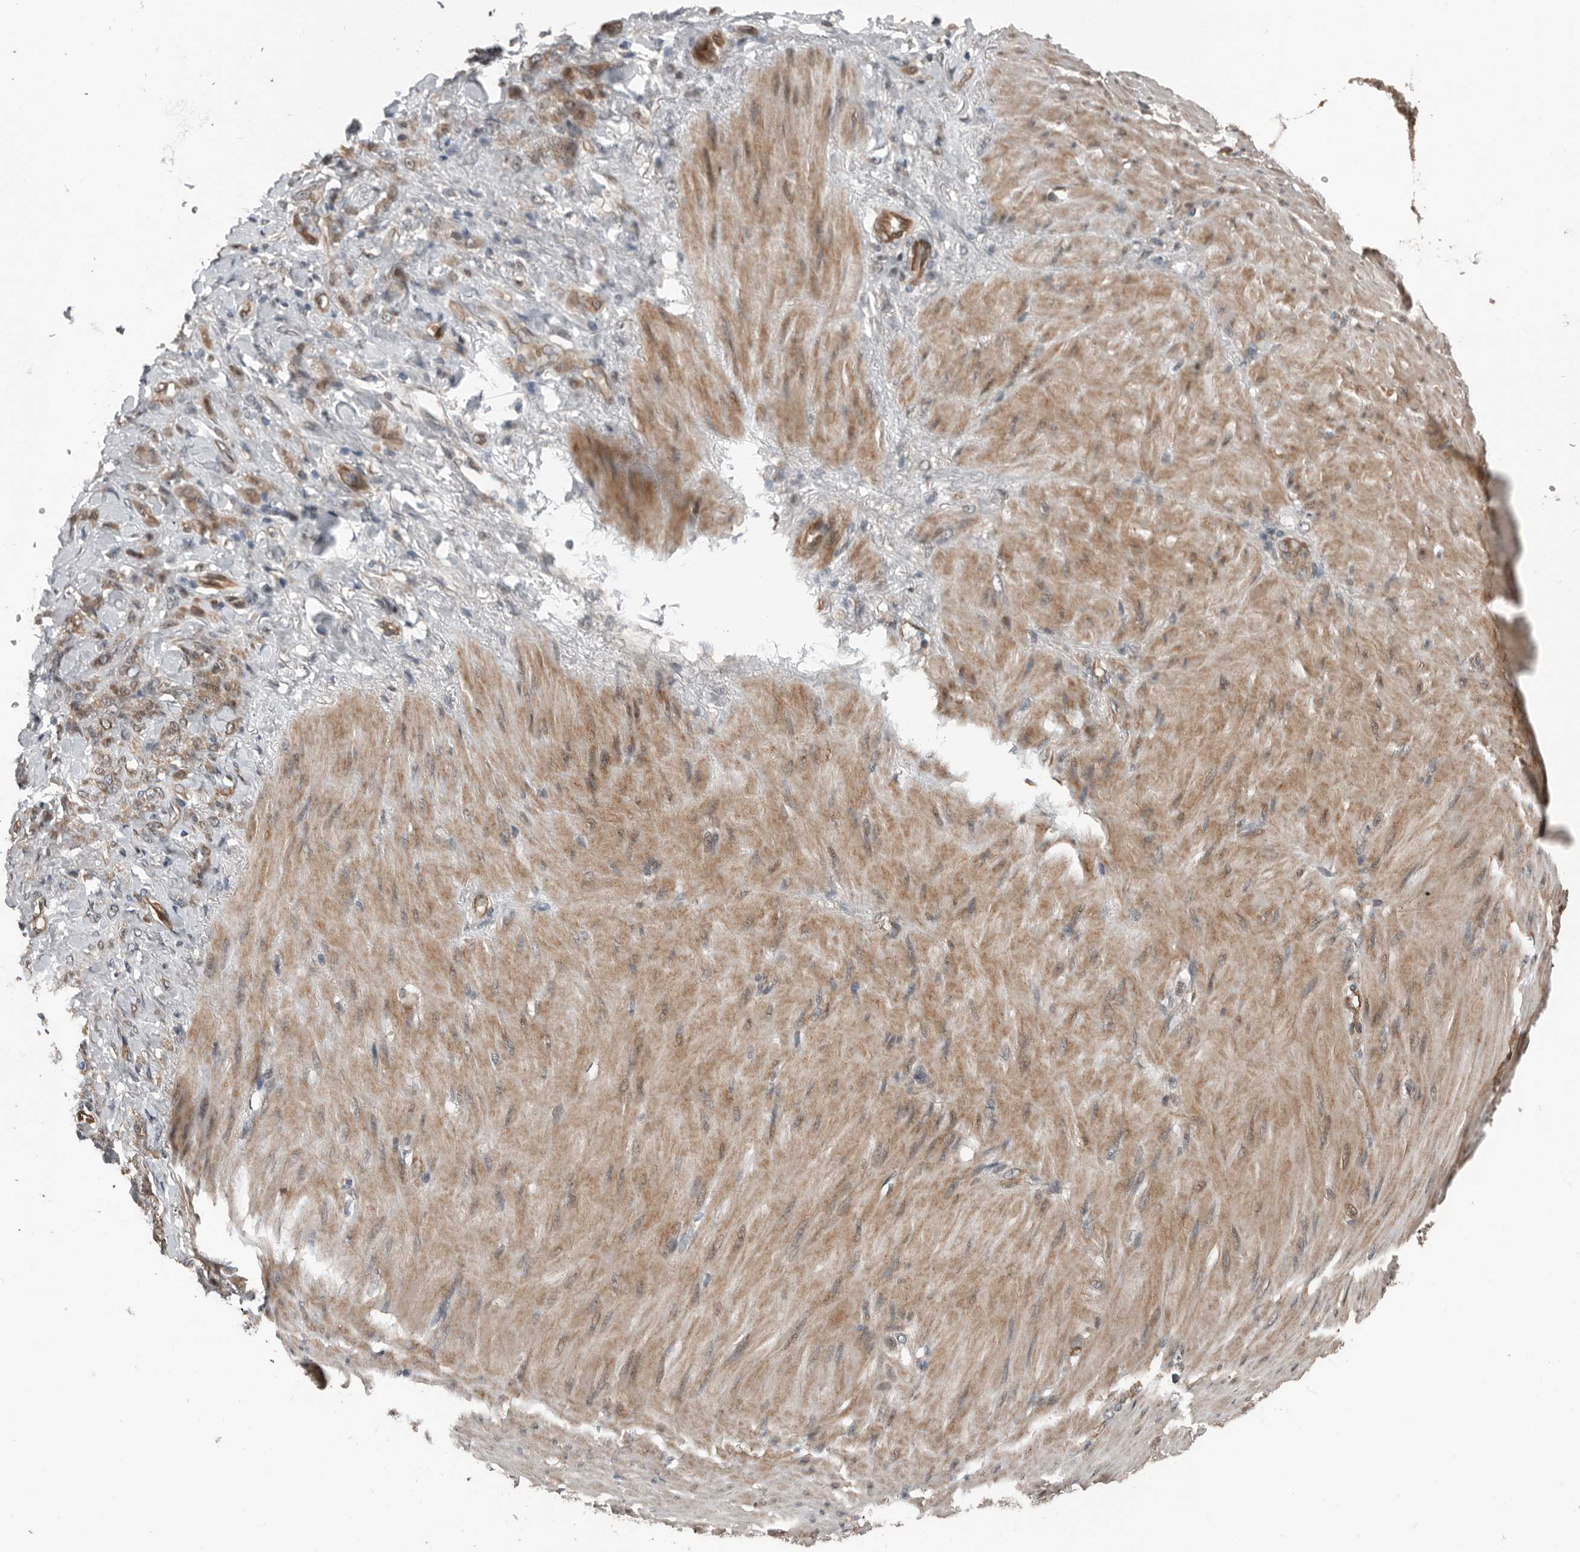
{"staining": {"intensity": "weak", "quantity": "25%-75%", "location": "cytoplasmic/membranous,nuclear"}, "tissue": "stomach cancer", "cell_type": "Tumor cells", "image_type": "cancer", "snomed": [{"axis": "morphology", "description": "Normal tissue, NOS"}, {"axis": "morphology", "description": "Adenocarcinoma, NOS"}, {"axis": "topography", "description": "Stomach"}], "caption": "DAB (3,3'-diaminobenzidine) immunohistochemical staining of human adenocarcinoma (stomach) reveals weak cytoplasmic/membranous and nuclear protein positivity in about 25%-75% of tumor cells.", "gene": "YOD1", "patient": {"sex": "male", "age": 82}}